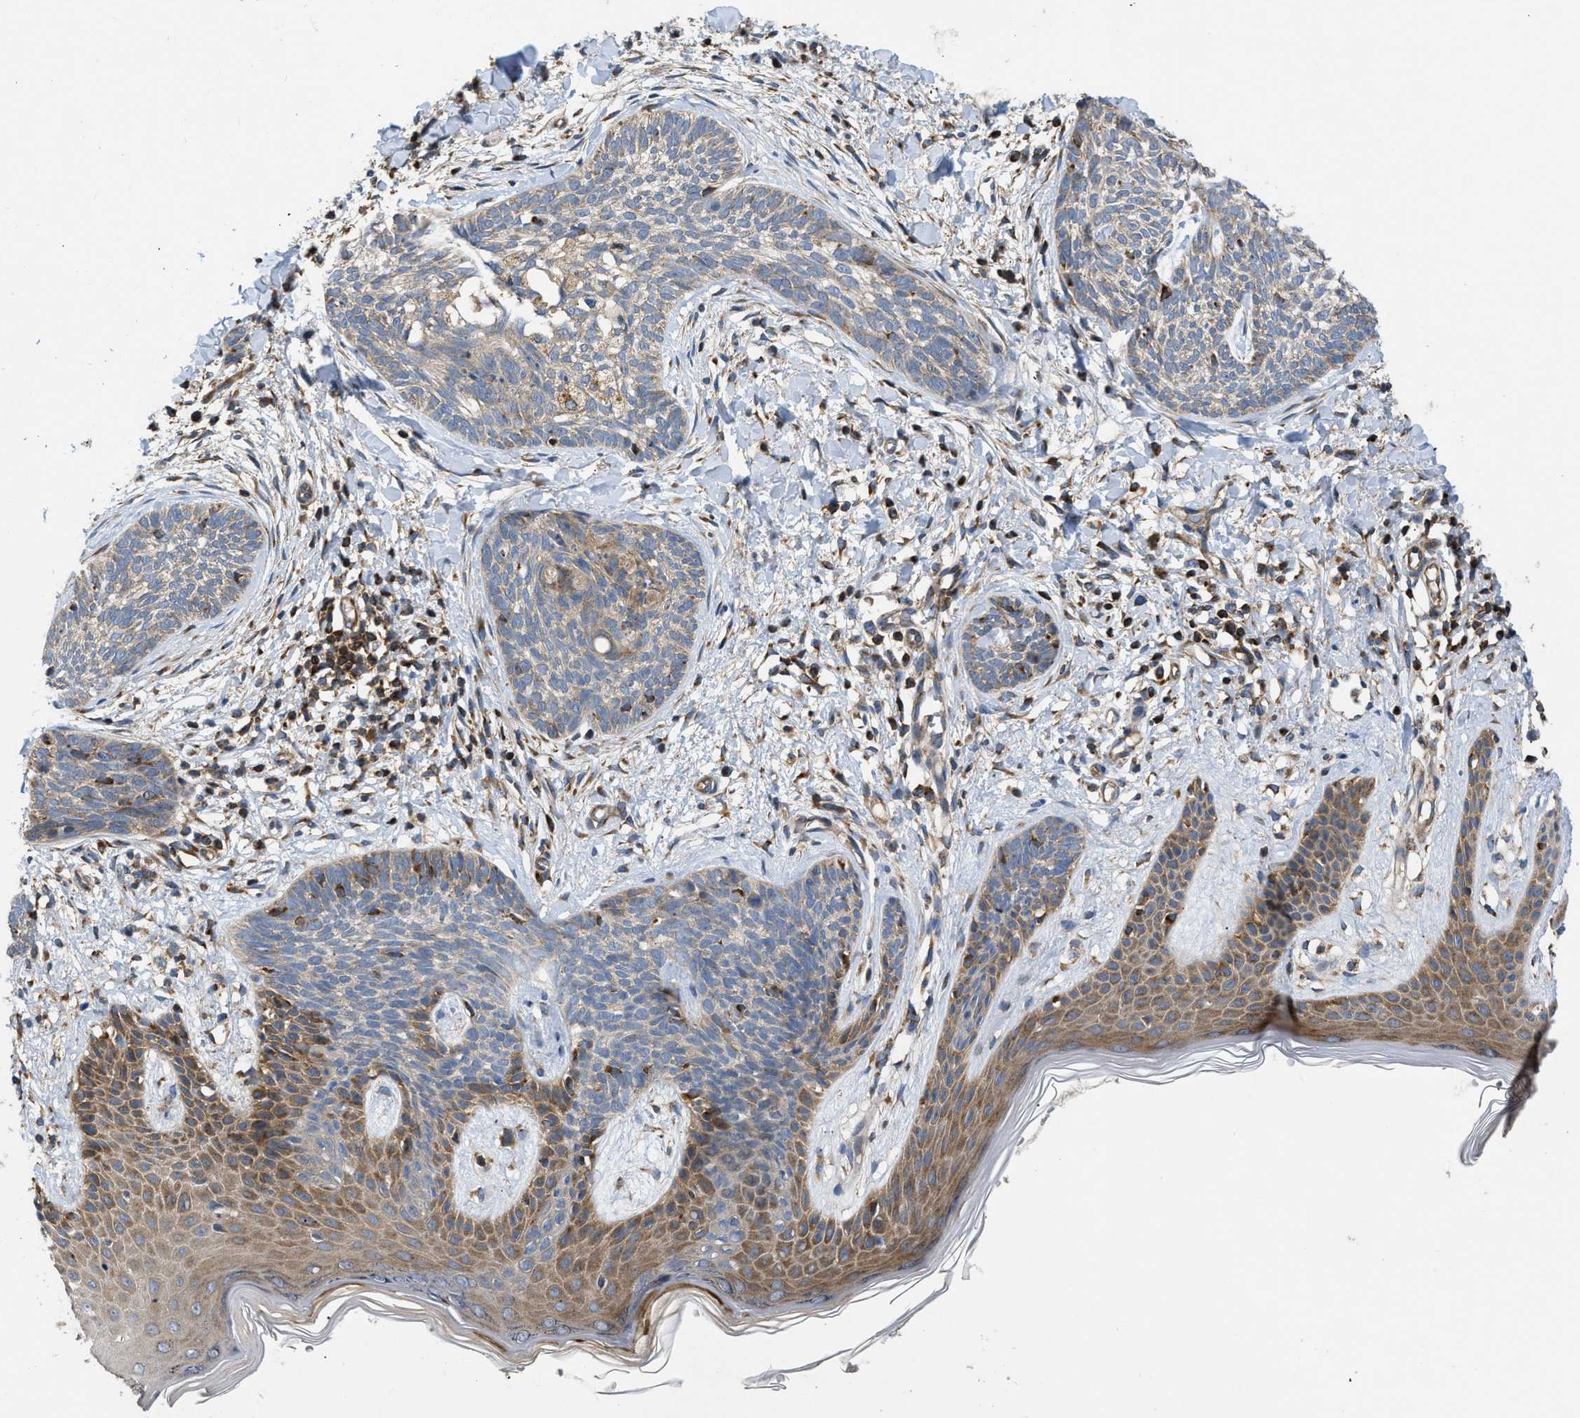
{"staining": {"intensity": "strong", "quantity": "<25%", "location": "cytoplasmic/membranous"}, "tissue": "skin cancer", "cell_type": "Tumor cells", "image_type": "cancer", "snomed": [{"axis": "morphology", "description": "Basal cell carcinoma"}, {"axis": "topography", "description": "Skin"}], "caption": "Protein analysis of skin cancer (basal cell carcinoma) tissue displays strong cytoplasmic/membranous expression in about <25% of tumor cells.", "gene": "OPTN", "patient": {"sex": "female", "age": 59}}